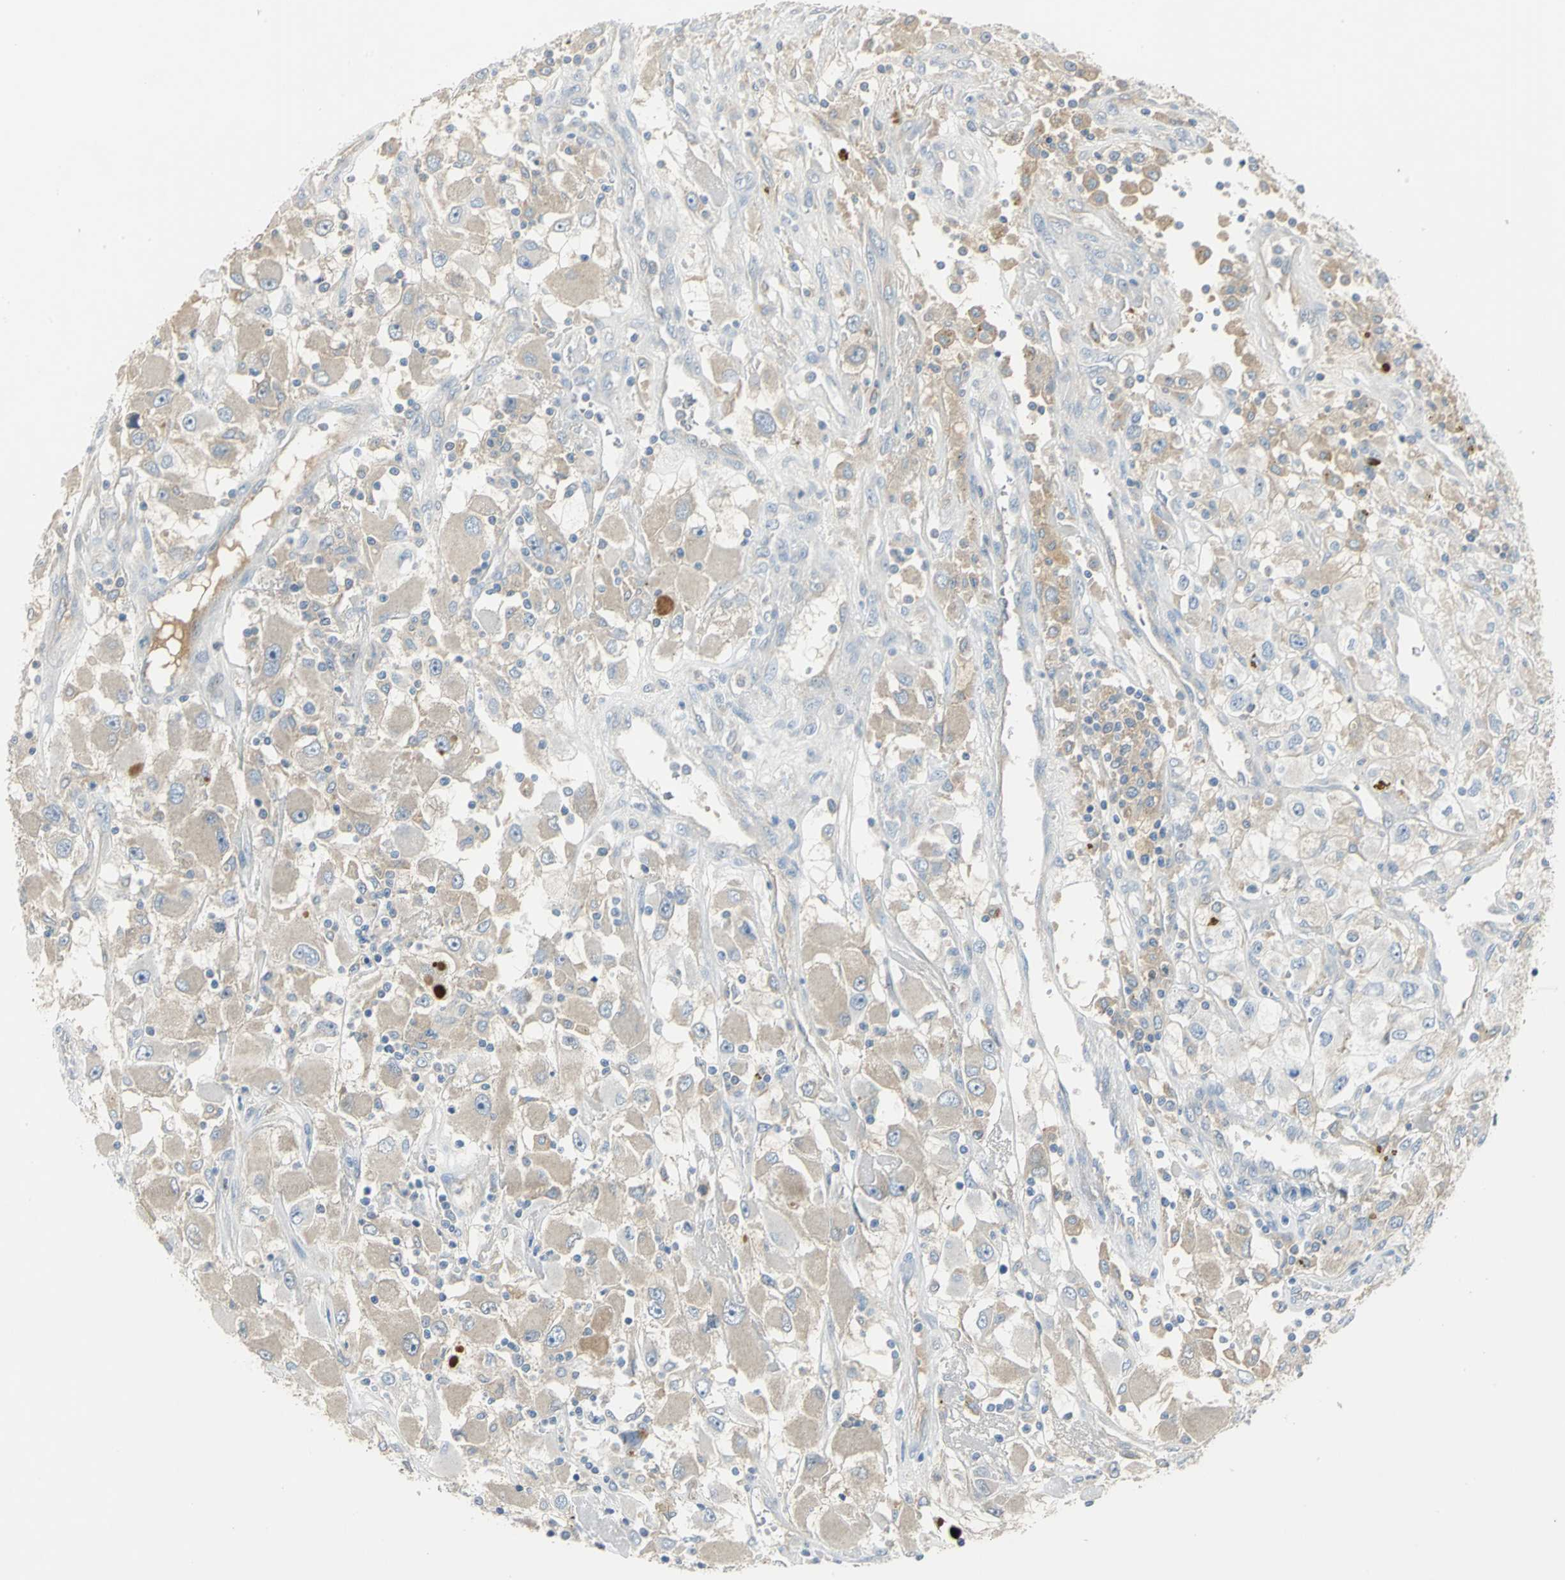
{"staining": {"intensity": "weak", "quantity": "25%-75%", "location": "cytoplasmic/membranous"}, "tissue": "renal cancer", "cell_type": "Tumor cells", "image_type": "cancer", "snomed": [{"axis": "morphology", "description": "Adenocarcinoma, NOS"}, {"axis": "topography", "description": "Kidney"}], "caption": "DAB (3,3'-diaminobenzidine) immunohistochemical staining of adenocarcinoma (renal) demonstrates weak cytoplasmic/membranous protein expression in about 25%-75% of tumor cells.", "gene": "PROC", "patient": {"sex": "female", "age": 52}}